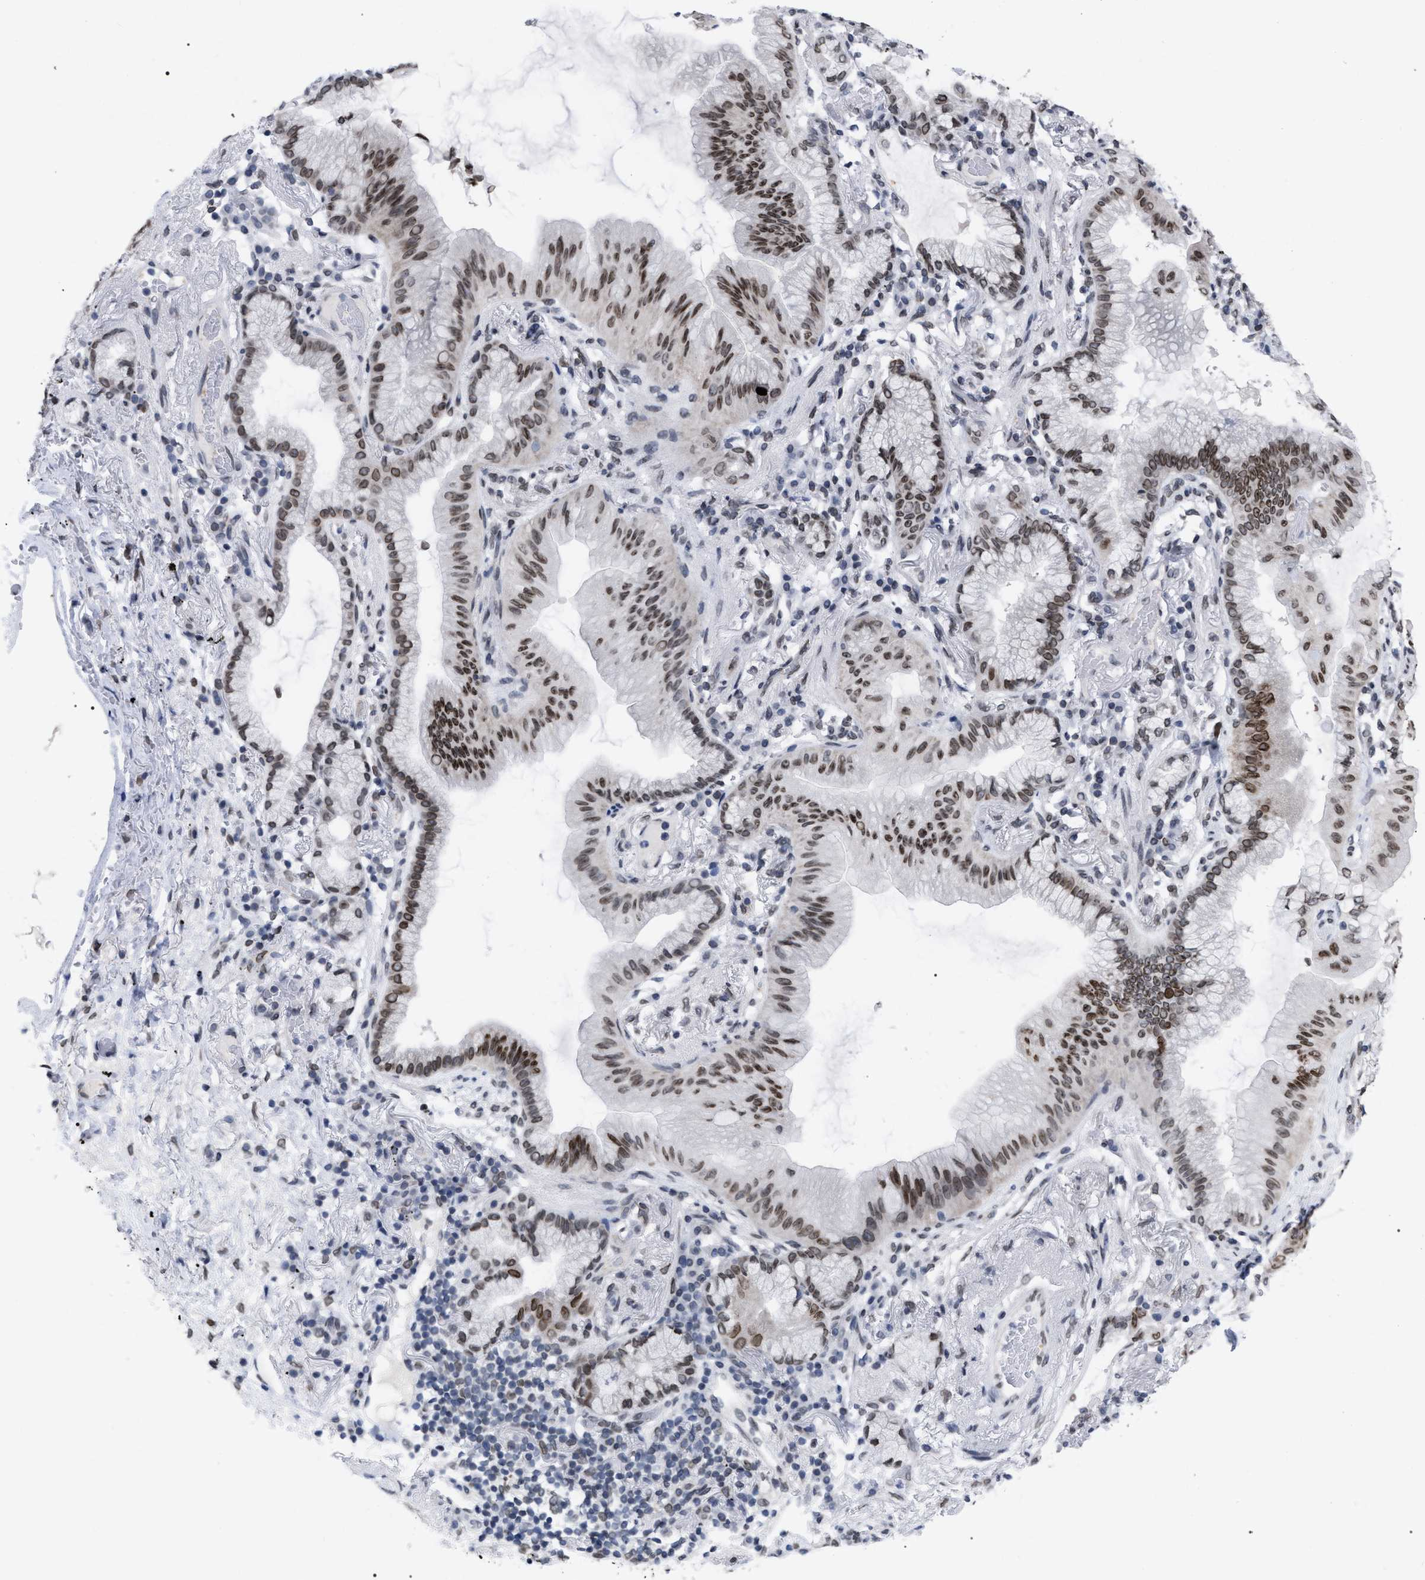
{"staining": {"intensity": "moderate", "quantity": ">75%", "location": "cytoplasmic/membranous,nuclear"}, "tissue": "lung cancer", "cell_type": "Tumor cells", "image_type": "cancer", "snomed": [{"axis": "morphology", "description": "Normal tissue, NOS"}, {"axis": "morphology", "description": "Adenocarcinoma, NOS"}, {"axis": "topography", "description": "Bronchus"}, {"axis": "topography", "description": "Lung"}], "caption": "A brown stain labels moderate cytoplasmic/membranous and nuclear staining of a protein in lung cancer (adenocarcinoma) tumor cells.", "gene": "TPR", "patient": {"sex": "female", "age": 70}}